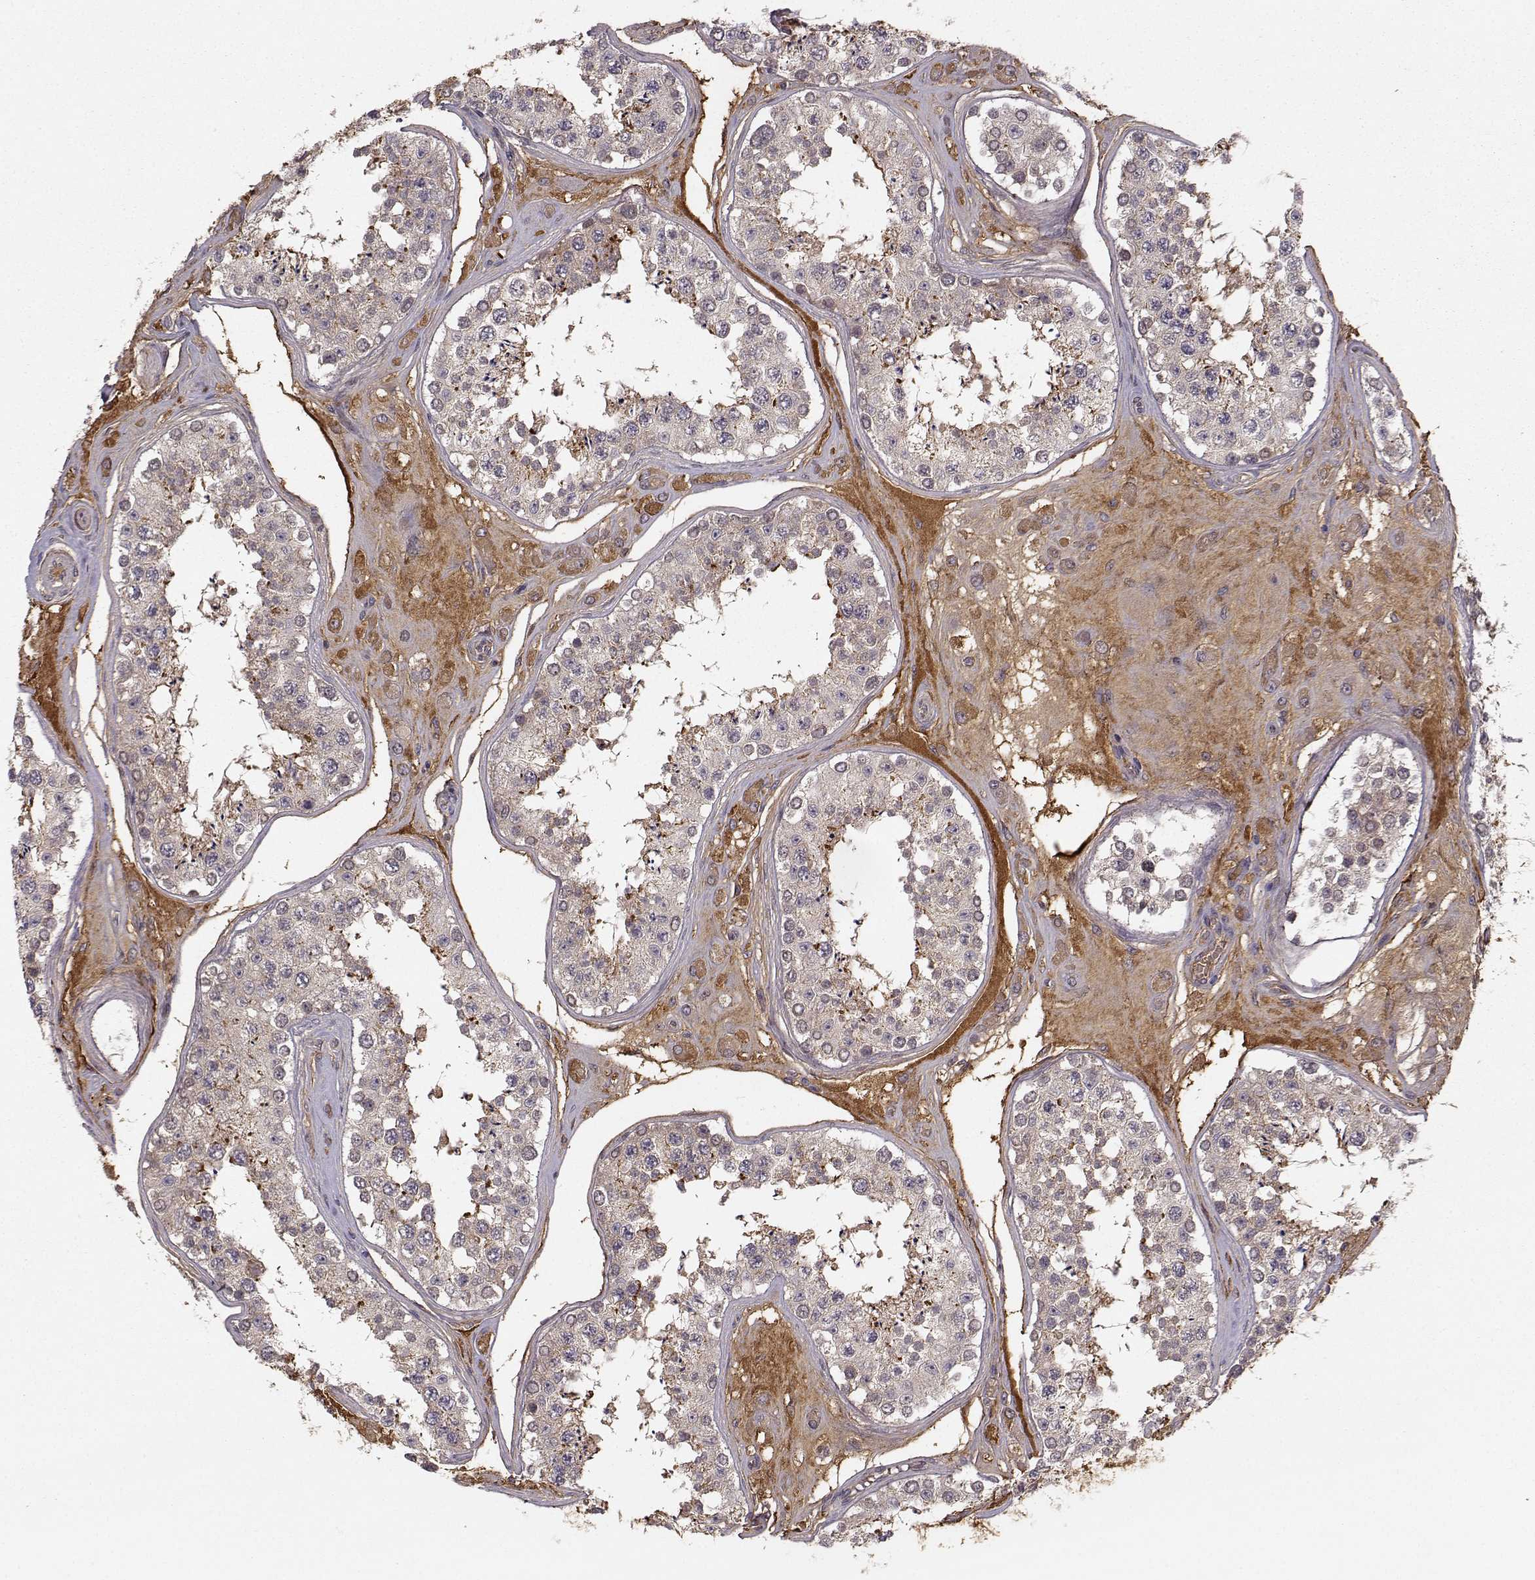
{"staining": {"intensity": "weak", "quantity": "<25%", "location": "cytoplasmic/membranous"}, "tissue": "testis", "cell_type": "Cells in seminiferous ducts", "image_type": "normal", "snomed": [{"axis": "morphology", "description": "Normal tissue, NOS"}, {"axis": "topography", "description": "Testis"}], "caption": "IHC histopathology image of unremarkable testis: testis stained with DAB (3,3'-diaminobenzidine) demonstrates no significant protein positivity in cells in seminiferous ducts.", "gene": "WNT6", "patient": {"sex": "male", "age": 25}}